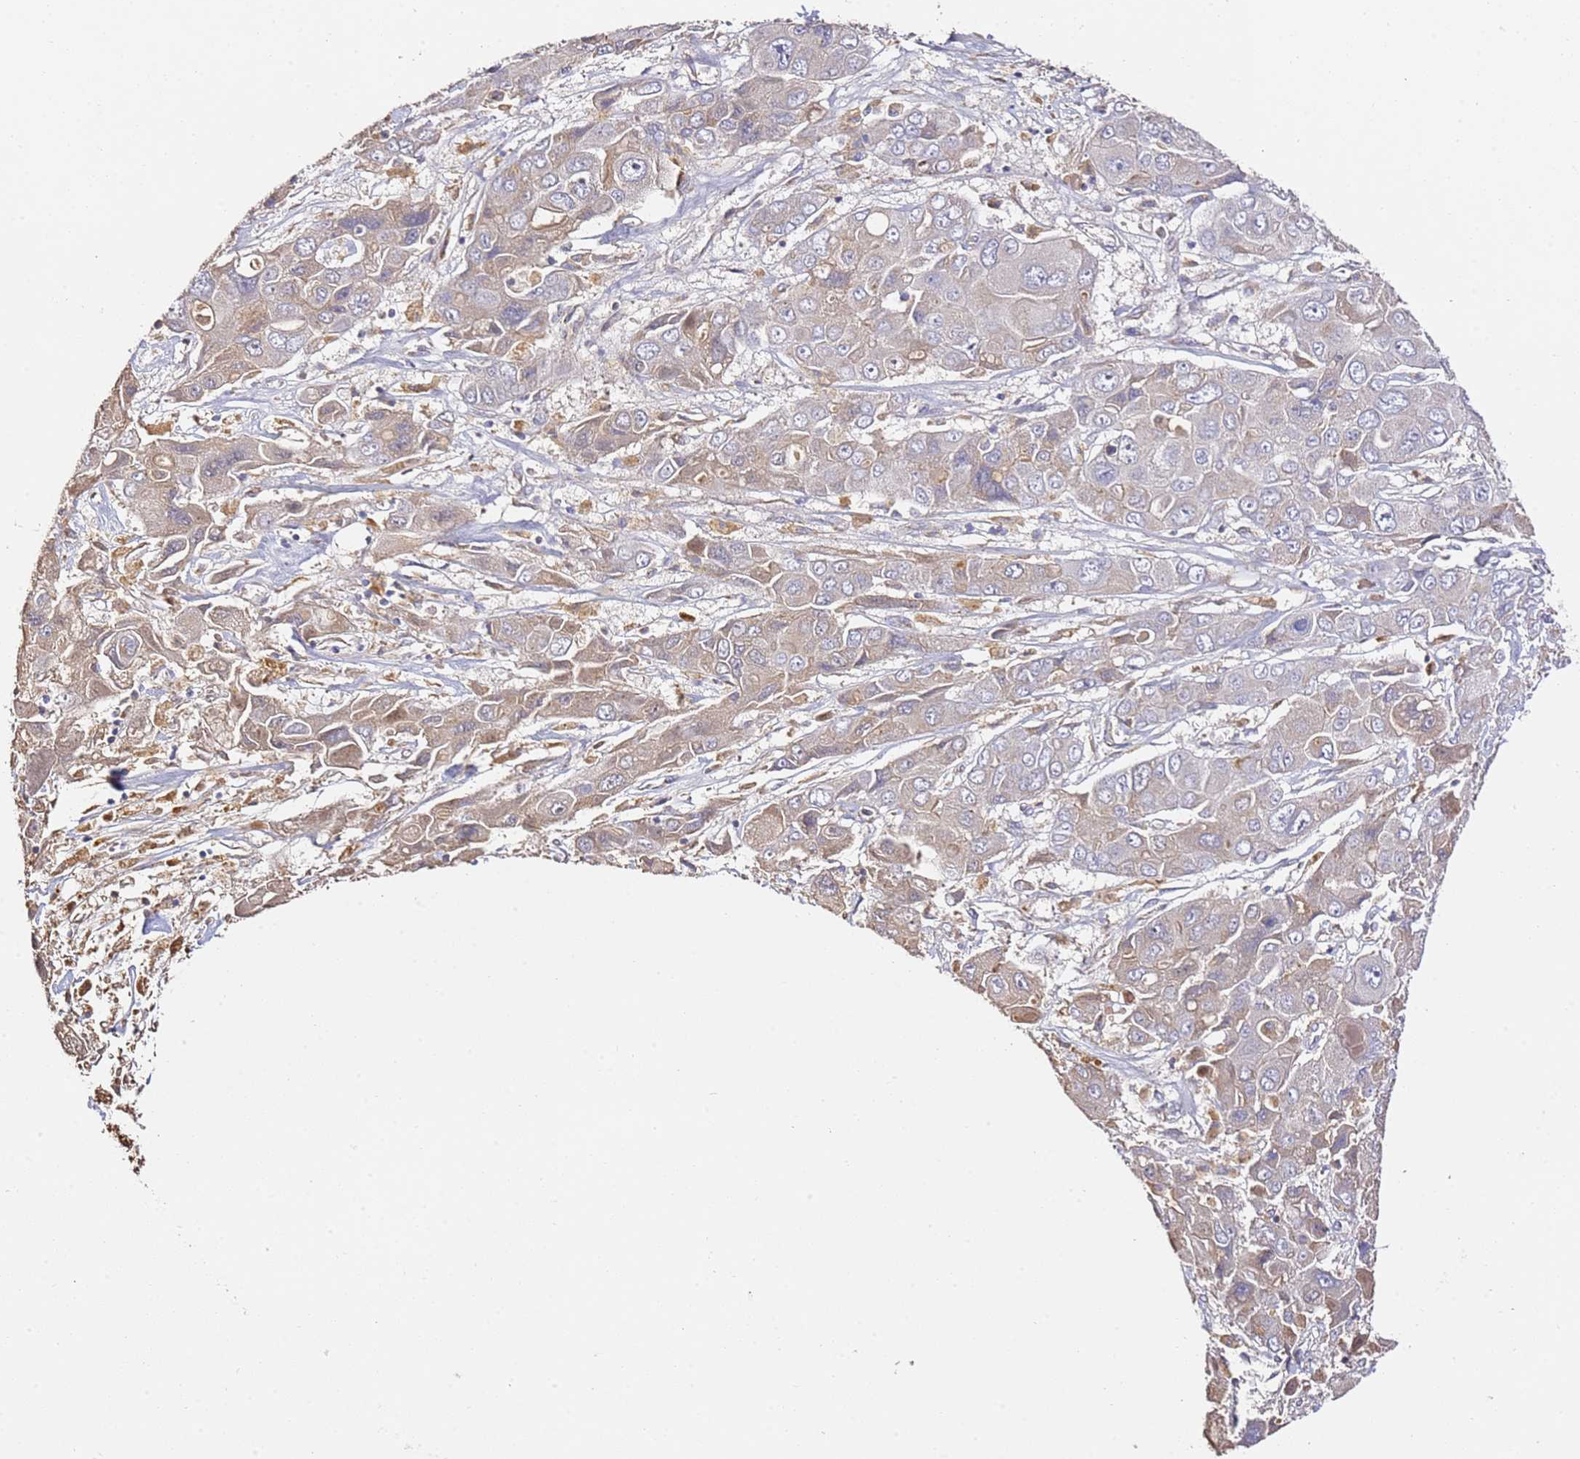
{"staining": {"intensity": "weak", "quantity": "25%-75%", "location": "cytoplasmic/membranous"}, "tissue": "liver cancer", "cell_type": "Tumor cells", "image_type": "cancer", "snomed": [{"axis": "morphology", "description": "Cholangiocarcinoma"}, {"axis": "topography", "description": "Liver"}], "caption": "This micrograph demonstrates immunohistochemistry staining of human liver cancer (cholangiocarcinoma), with low weak cytoplasmic/membranous expression in about 25%-75% of tumor cells.", "gene": "OR2B11", "patient": {"sex": "male", "age": 67}}